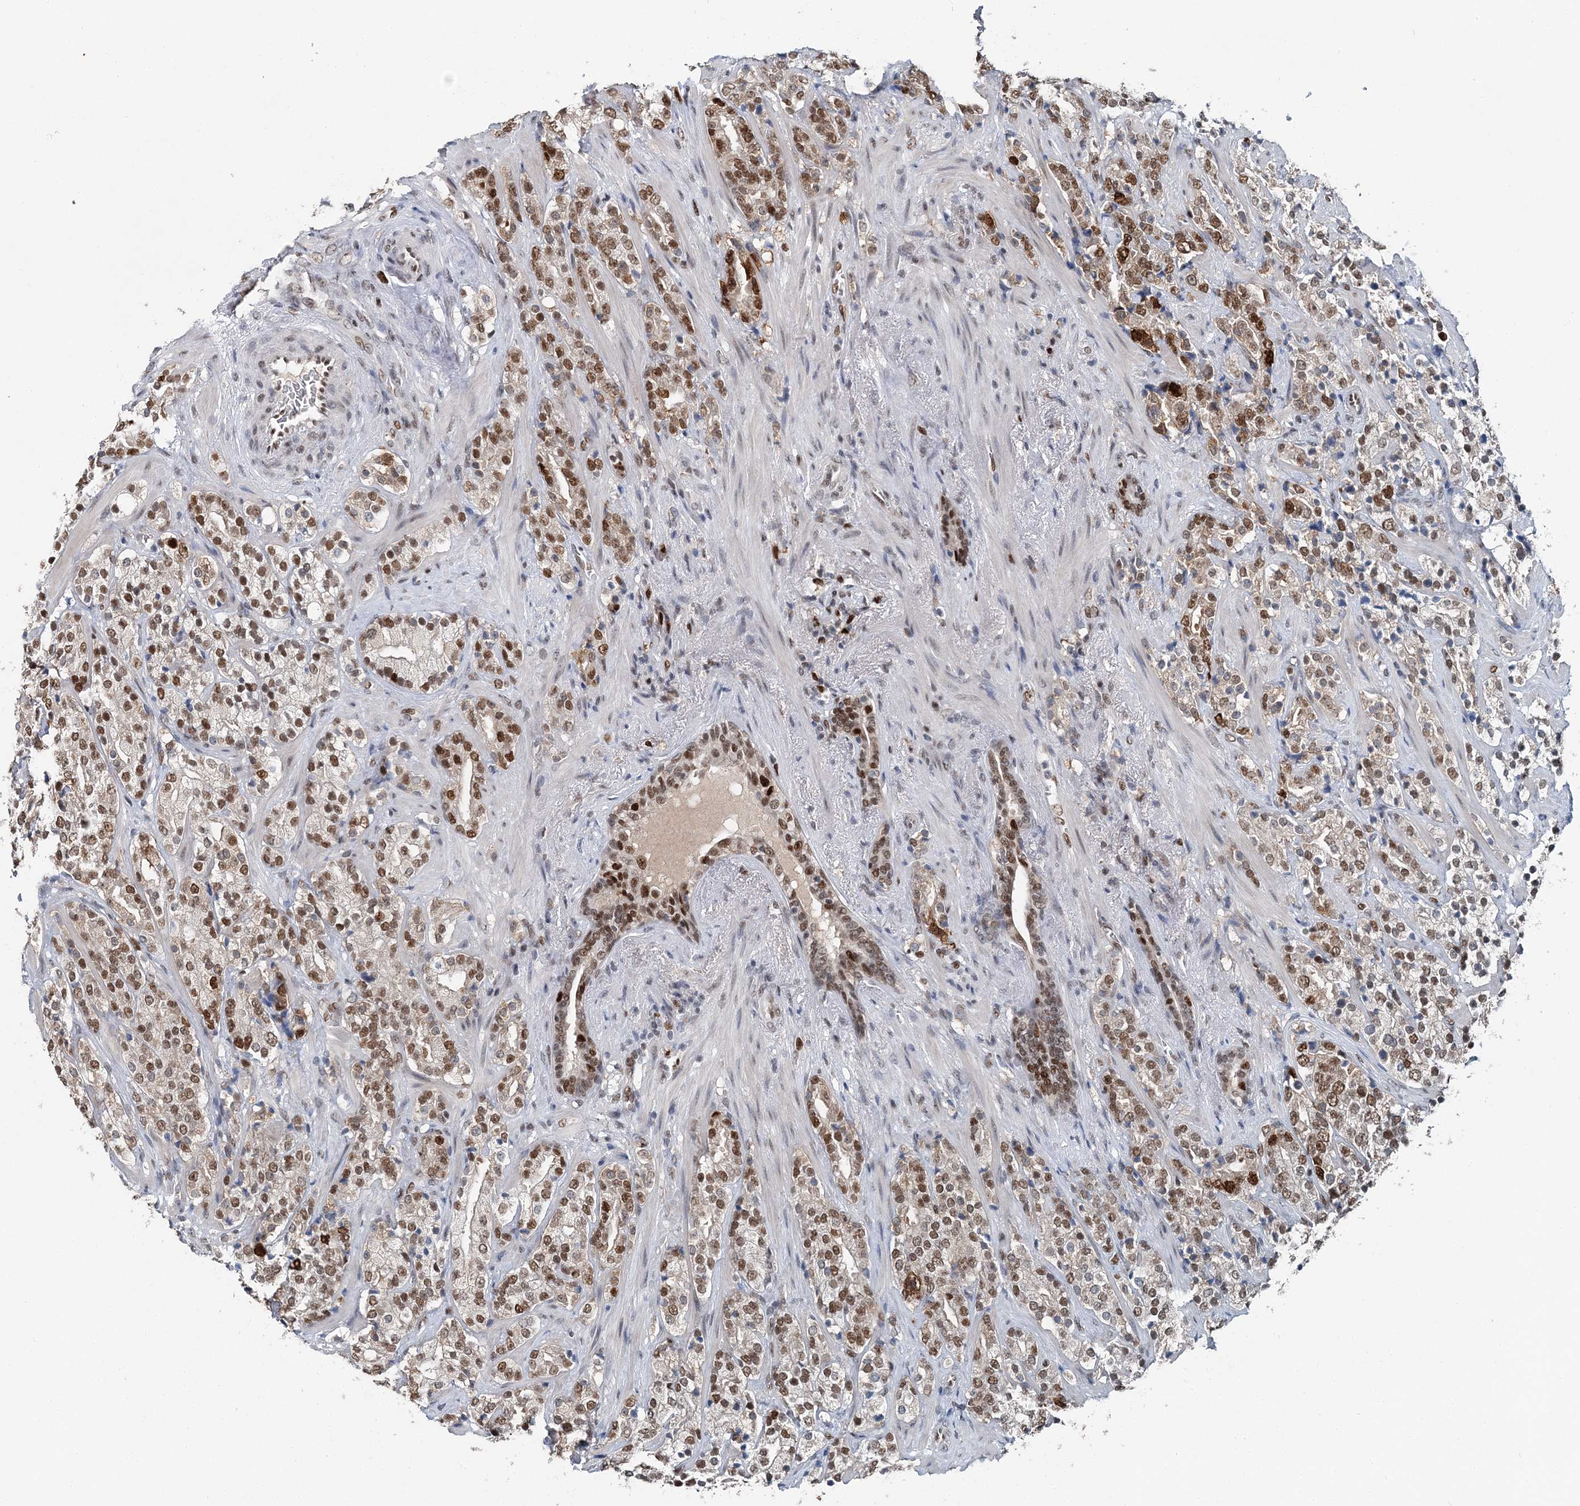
{"staining": {"intensity": "moderate", "quantity": "25%-75%", "location": "nuclear"}, "tissue": "prostate cancer", "cell_type": "Tumor cells", "image_type": "cancer", "snomed": [{"axis": "morphology", "description": "Adenocarcinoma, High grade"}, {"axis": "topography", "description": "Prostate"}], "caption": "Prostate adenocarcinoma (high-grade) stained with a protein marker displays moderate staining in tumor cells.", "gene": "HAT1", "patient": {"sex": "male", "age": 71}}